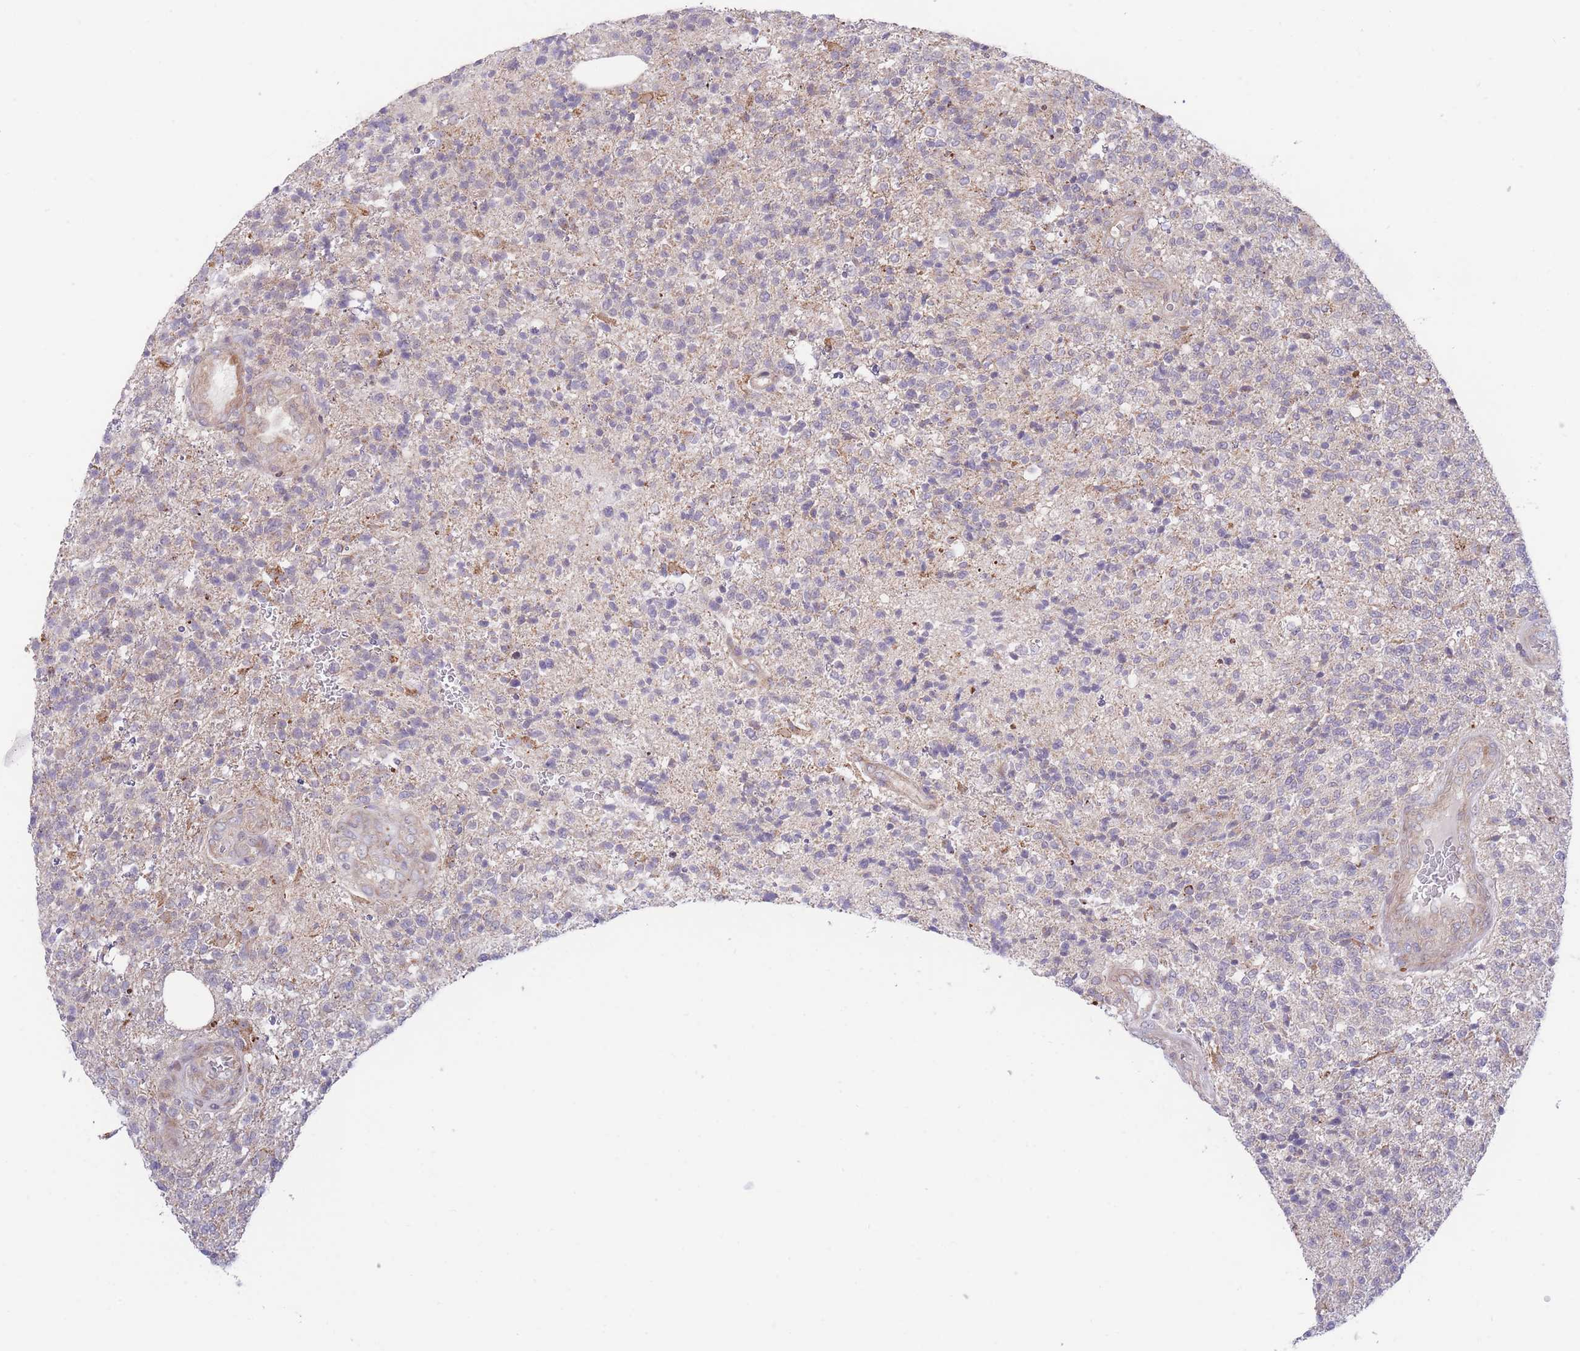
{"staining": {"intensity": "negative", "quantity": "none", "location": "none"}, "tissue": "glioma", "cell_type": "Tumor cells", "image_type": "cancer", "snomed": [{"axis": "morphology", "description": "Glioma, malignant, High grade"}, {"axis": "topography", "description": "Brain"}], "caption": "Protein analysis of glioma shows no significant staining in tumor cells.", "gene": "BOLA2B", "patient": {"sex": "male", "age": 56}}